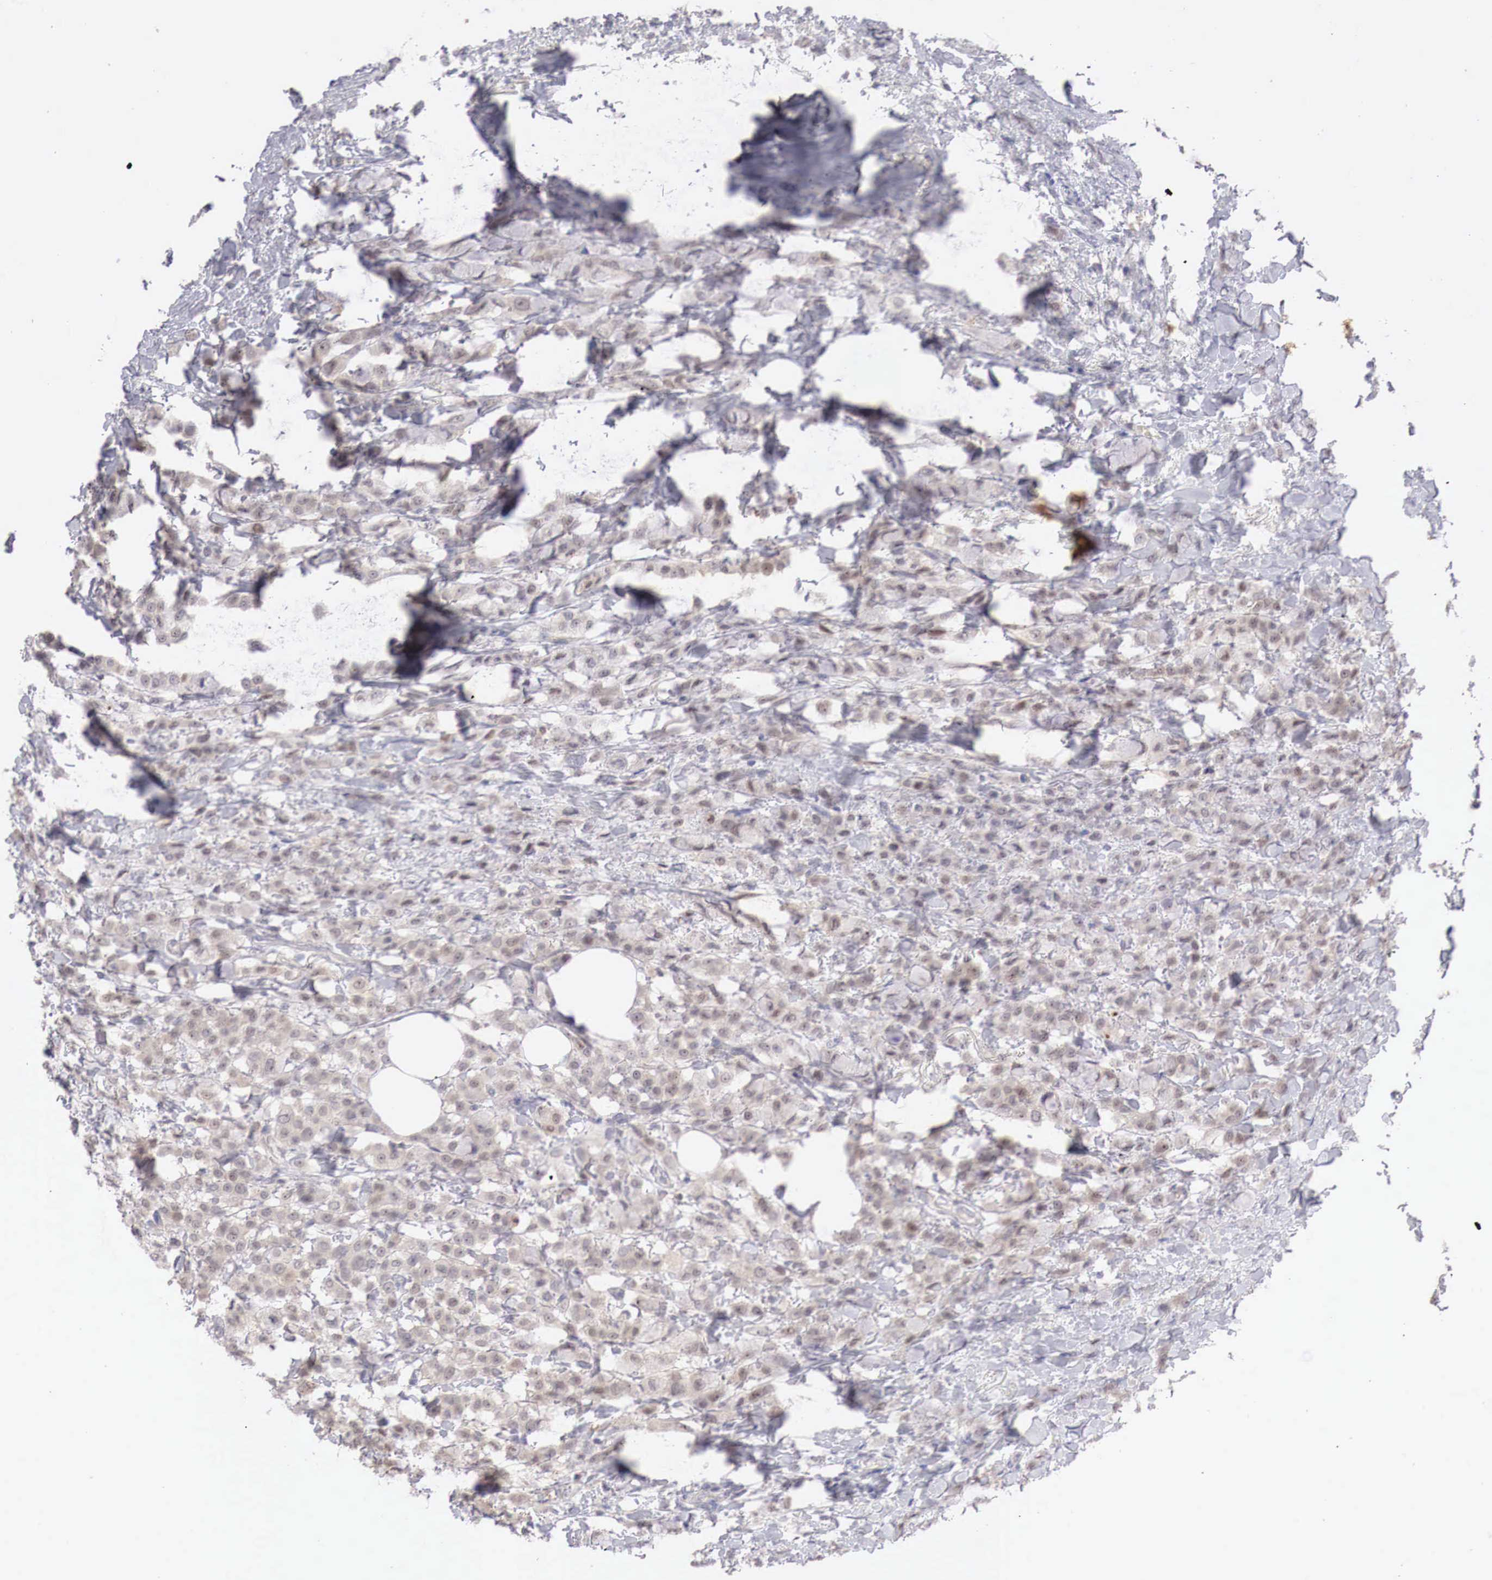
{"staining": {"intensity": "weak", "quantity": "25%-75%", "location": "cytoplasmic/membranous,nuclear"}, "tissue": "breast cancer", "cell_type": "Tumor cells", "image_type": "cancer", "snomed": [{"axis": "morphology", "description": "Lobular carcinoma"}, {"axis": "topography", "description": "Breast"}], "caption": "Breast lobular carcinoma stained with a brown dye displays weak cytoplasmic/membranous and nuclear positive staining in about 25%-75% of tumor cells.", "gene": "GATA1", "patient": {"sex": "female", "age": 85}}